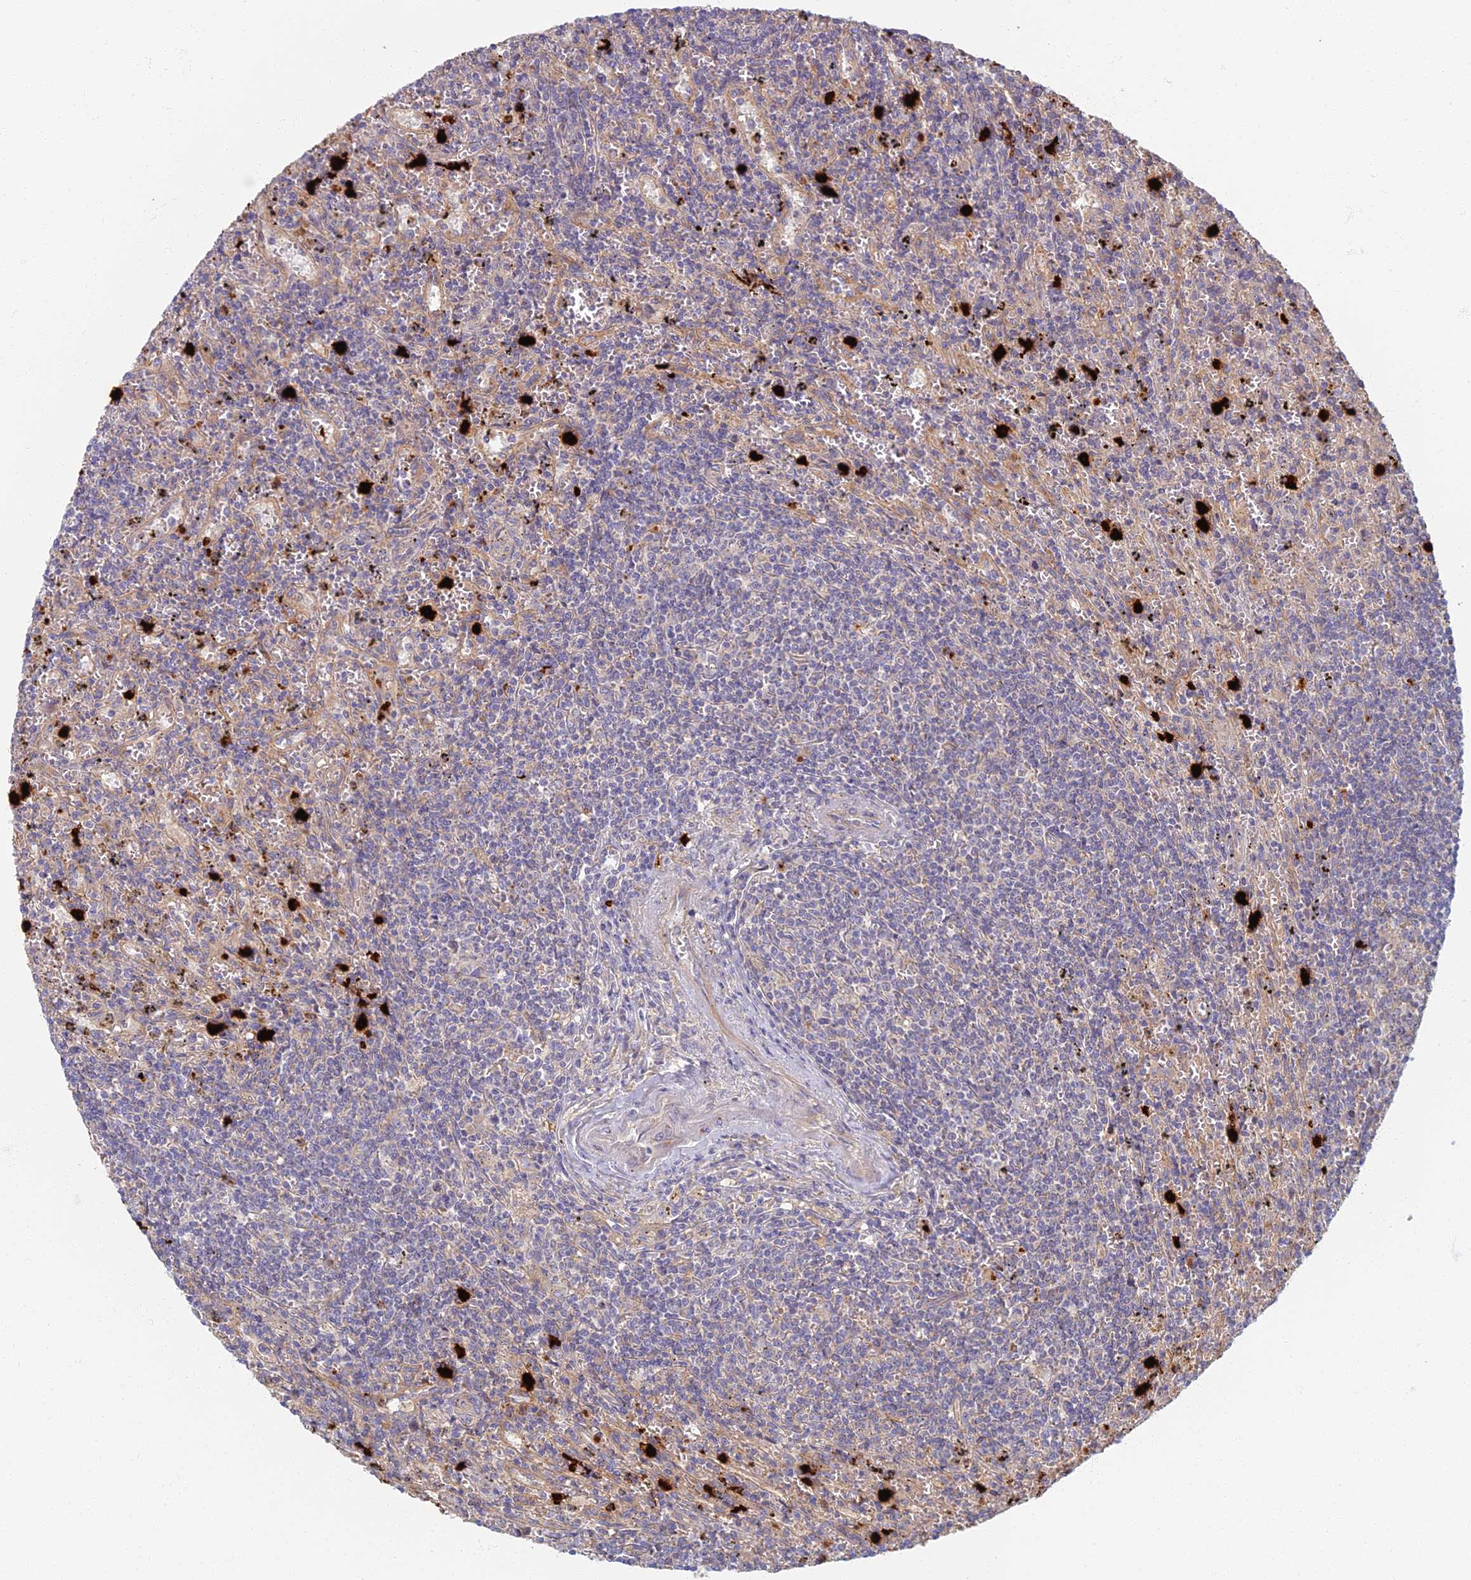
{"staining": {"intensity": "negative", "quantity": "none", "location": "none"}, "tissue": "lymphoma", "cell_type": "Tumor cells", "image_type": "cancer", "snomed": [{"axis": "morphology", "description": "Malignant lymphoma, non-Hodgkin's type, Low grade"}, {"axis": "topography", "description": "Spleen"}], "caption": "There is no significant expression in tumor cells of malignant lymphoma, non-Hodgkin's type (low-grade).", "gene": "PROX2", "patient": {"sex": "male", "age": 76}}